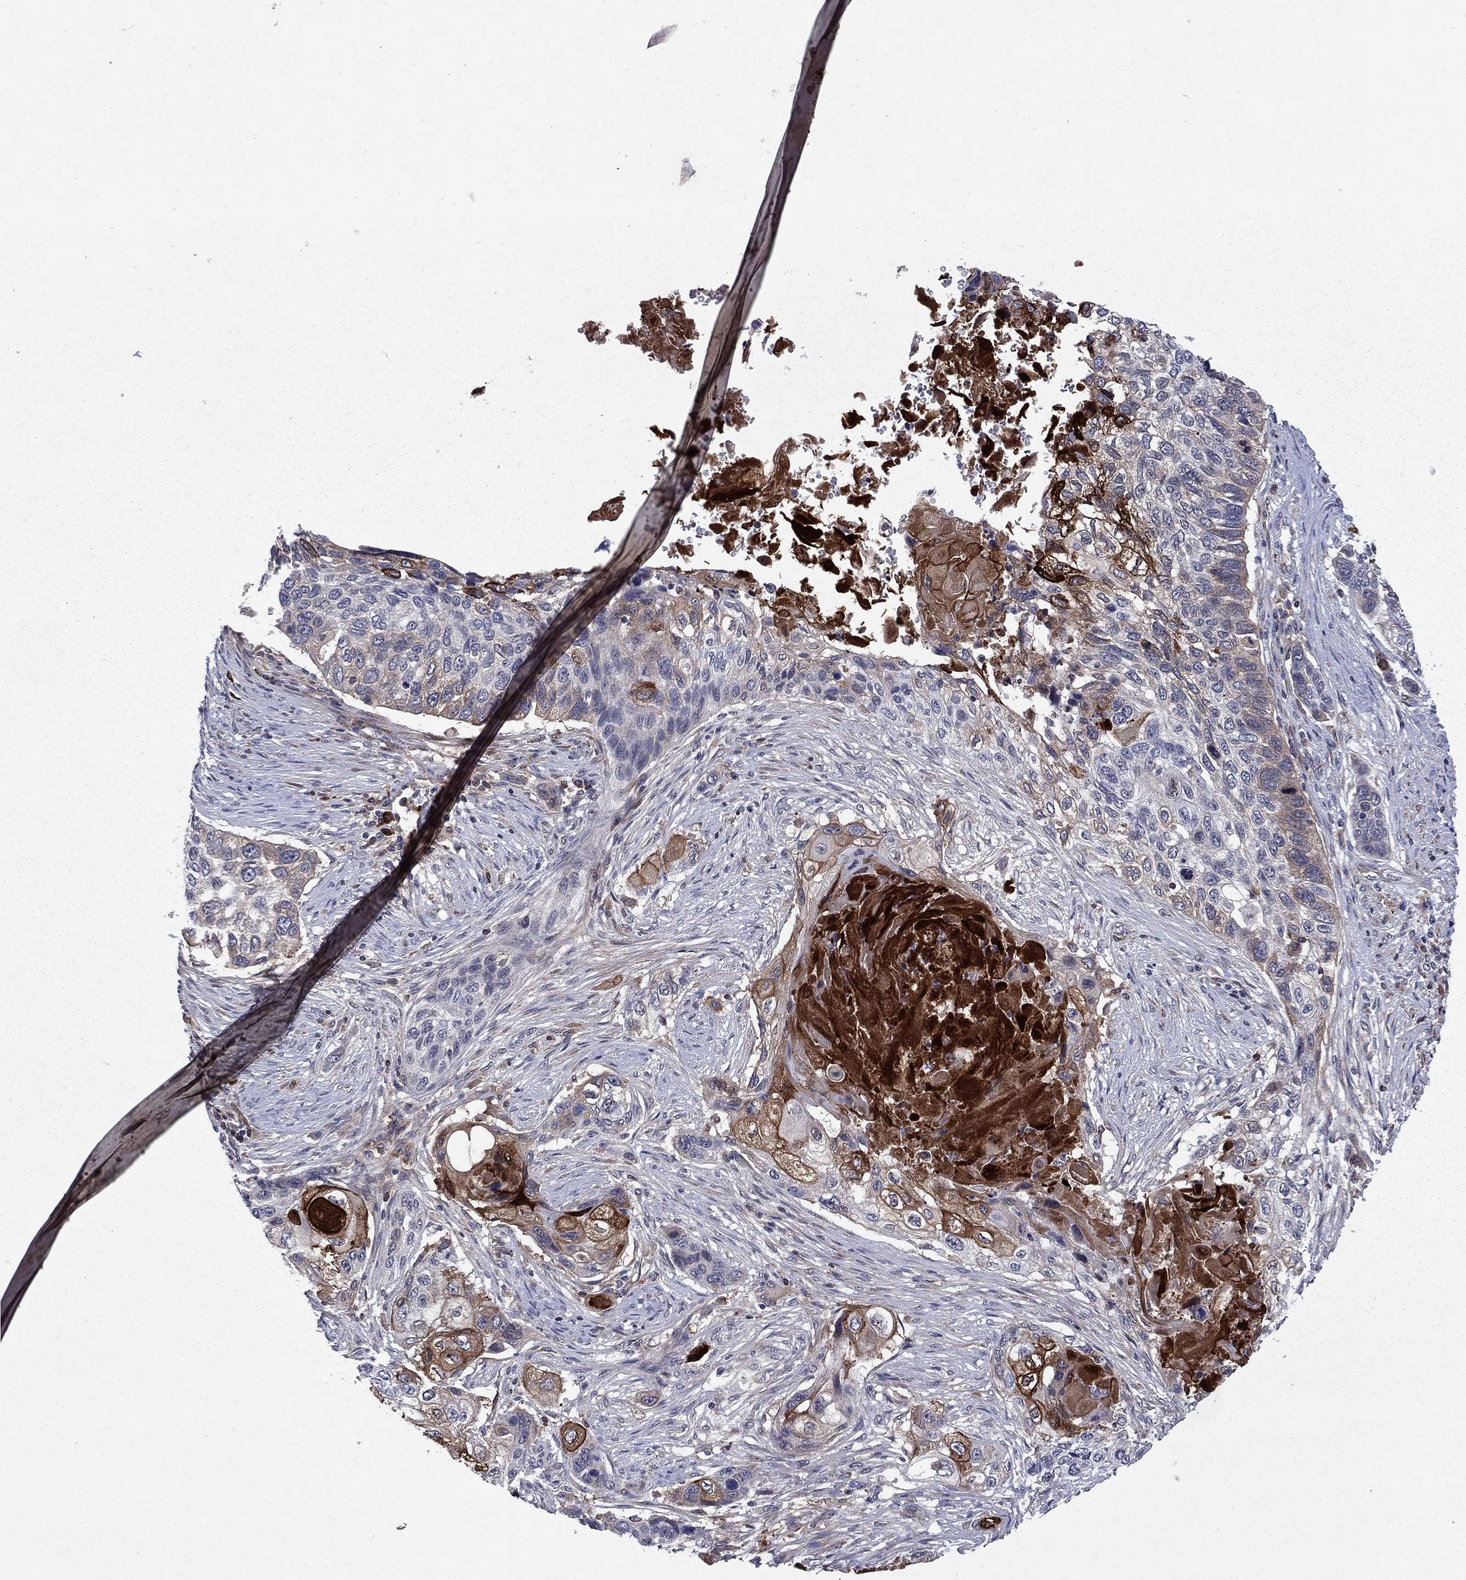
{"staining": {"intensity": "strong", "quantity": "25%-75%", "location": "cytoplasmic/membranous"}, "tissue": "lung cancer", "cell_type": "Tumor cells", "image_type": "cancer", "snomed": [{"axis": "morphology", "description": "Normal tissue, NOS"}, {"axis": "morphology", "description": "Squamous cell carcinoma, NOS"}, {"axis": "topography", "description": "Bronchus"}, {"axis": "topography", "description": "Lung"}], "caption": "Protein expression analysis of lung cancer demonstrates strong cytoplasmic/membranous staining in approximately 25%-75% of tumor cells.", "gene": "ECM1", "patient": {"sex": "male", "age": 69}}